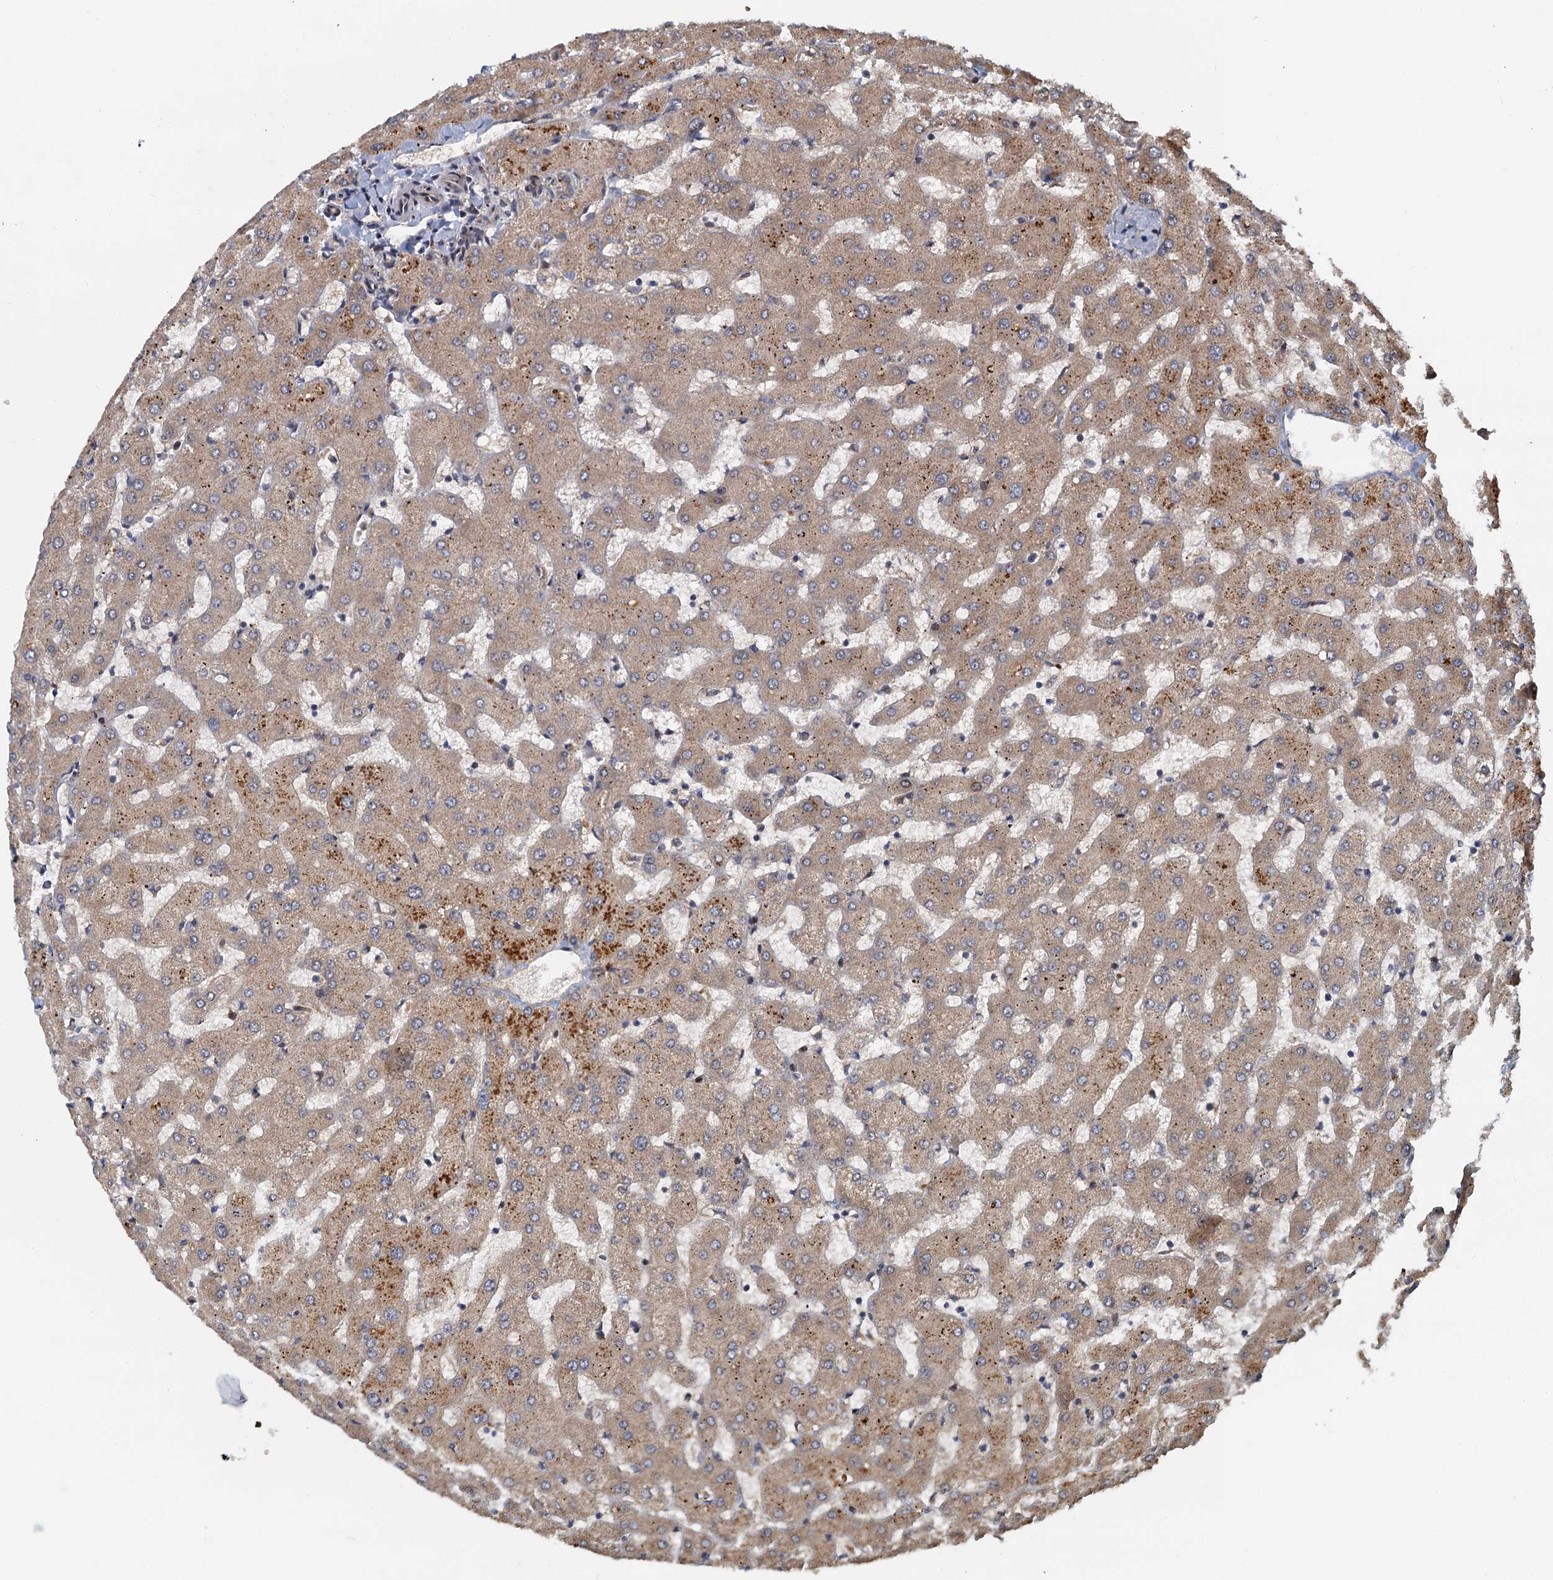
{"staining": {"intensity": "weak", "quantity": "25%-75%", "location": "cytoplasmic/membranous"}, "tissue": "liver", "cell_type": "Cholangiocytes", "image_type": "normal", "snomed": [{"axis": "morphology", "description": "Normal tissue, NOS"}, {"axis": "topography", "description": "Liver"}], "caption": "The micrograph exhibits staining of normal liver, revealing weak cytoplasmic/membranous protein positivity (brown color) within cholangiocytes.", "gene": "TOLLIP", "patient": {"sex": "female", "age": 63}}